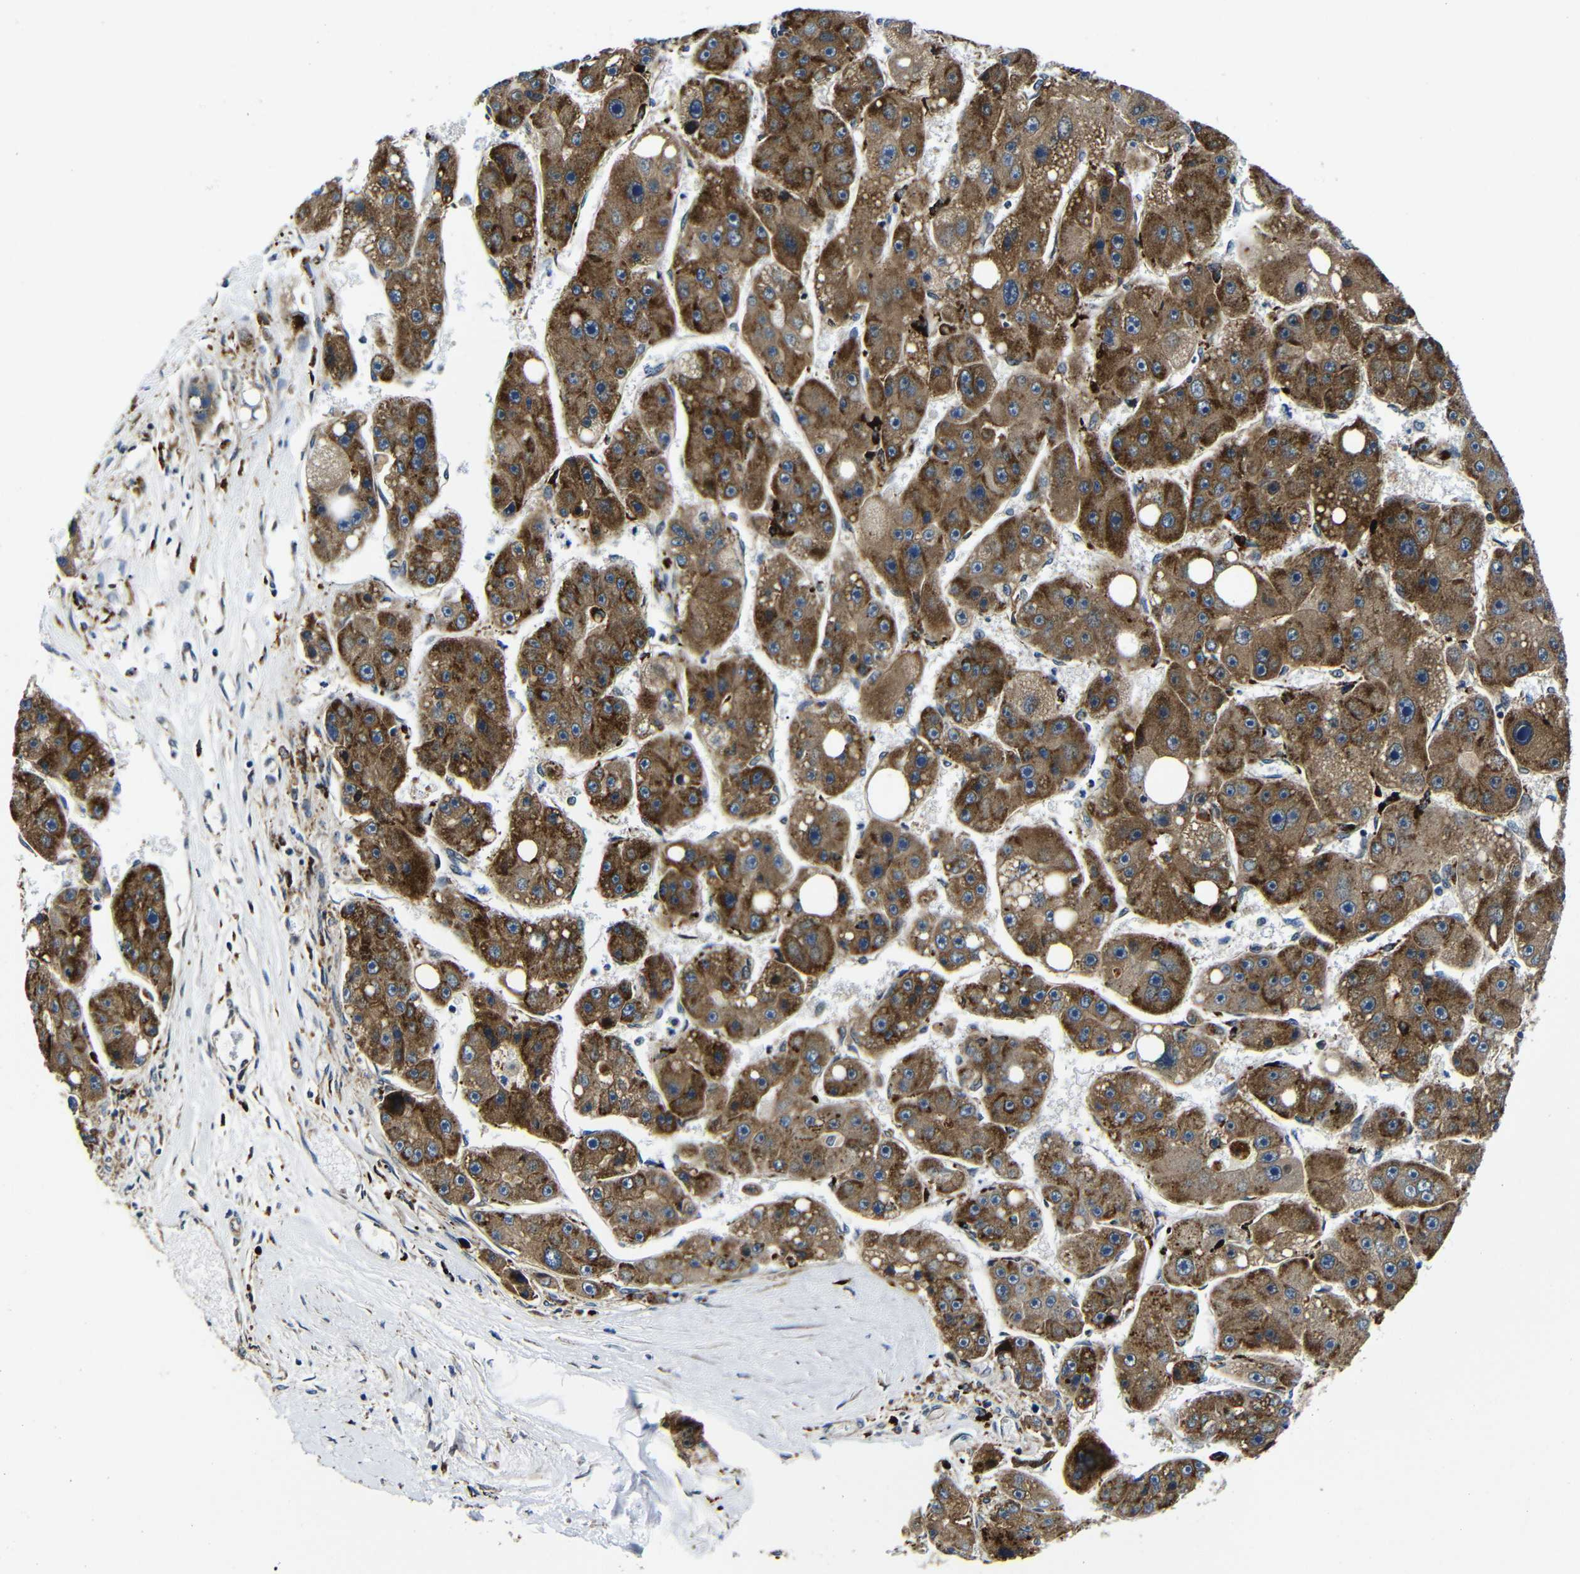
{"staining": {"intensity": "moderate", "quantity": ">75%", "location": "cytoplasmic/membranous"}, "tissue": "liver cancer", "cell_type": "Tumor cells", "image_type": "cancer", "snomed": [{"axis": "morphology", "description": "Carcinoma, Hepatocellular, NOS"}, {"axis": "topography", "description": "Liver"}], "caption": "This is an image of IHC staining of liver hepatocellular carcinoma, which shows moderate positivity in the cytoplasmic/membranous of tumor cells.", "gene": "ABCE1", "patient": {"sex": "female", "age": 61}}